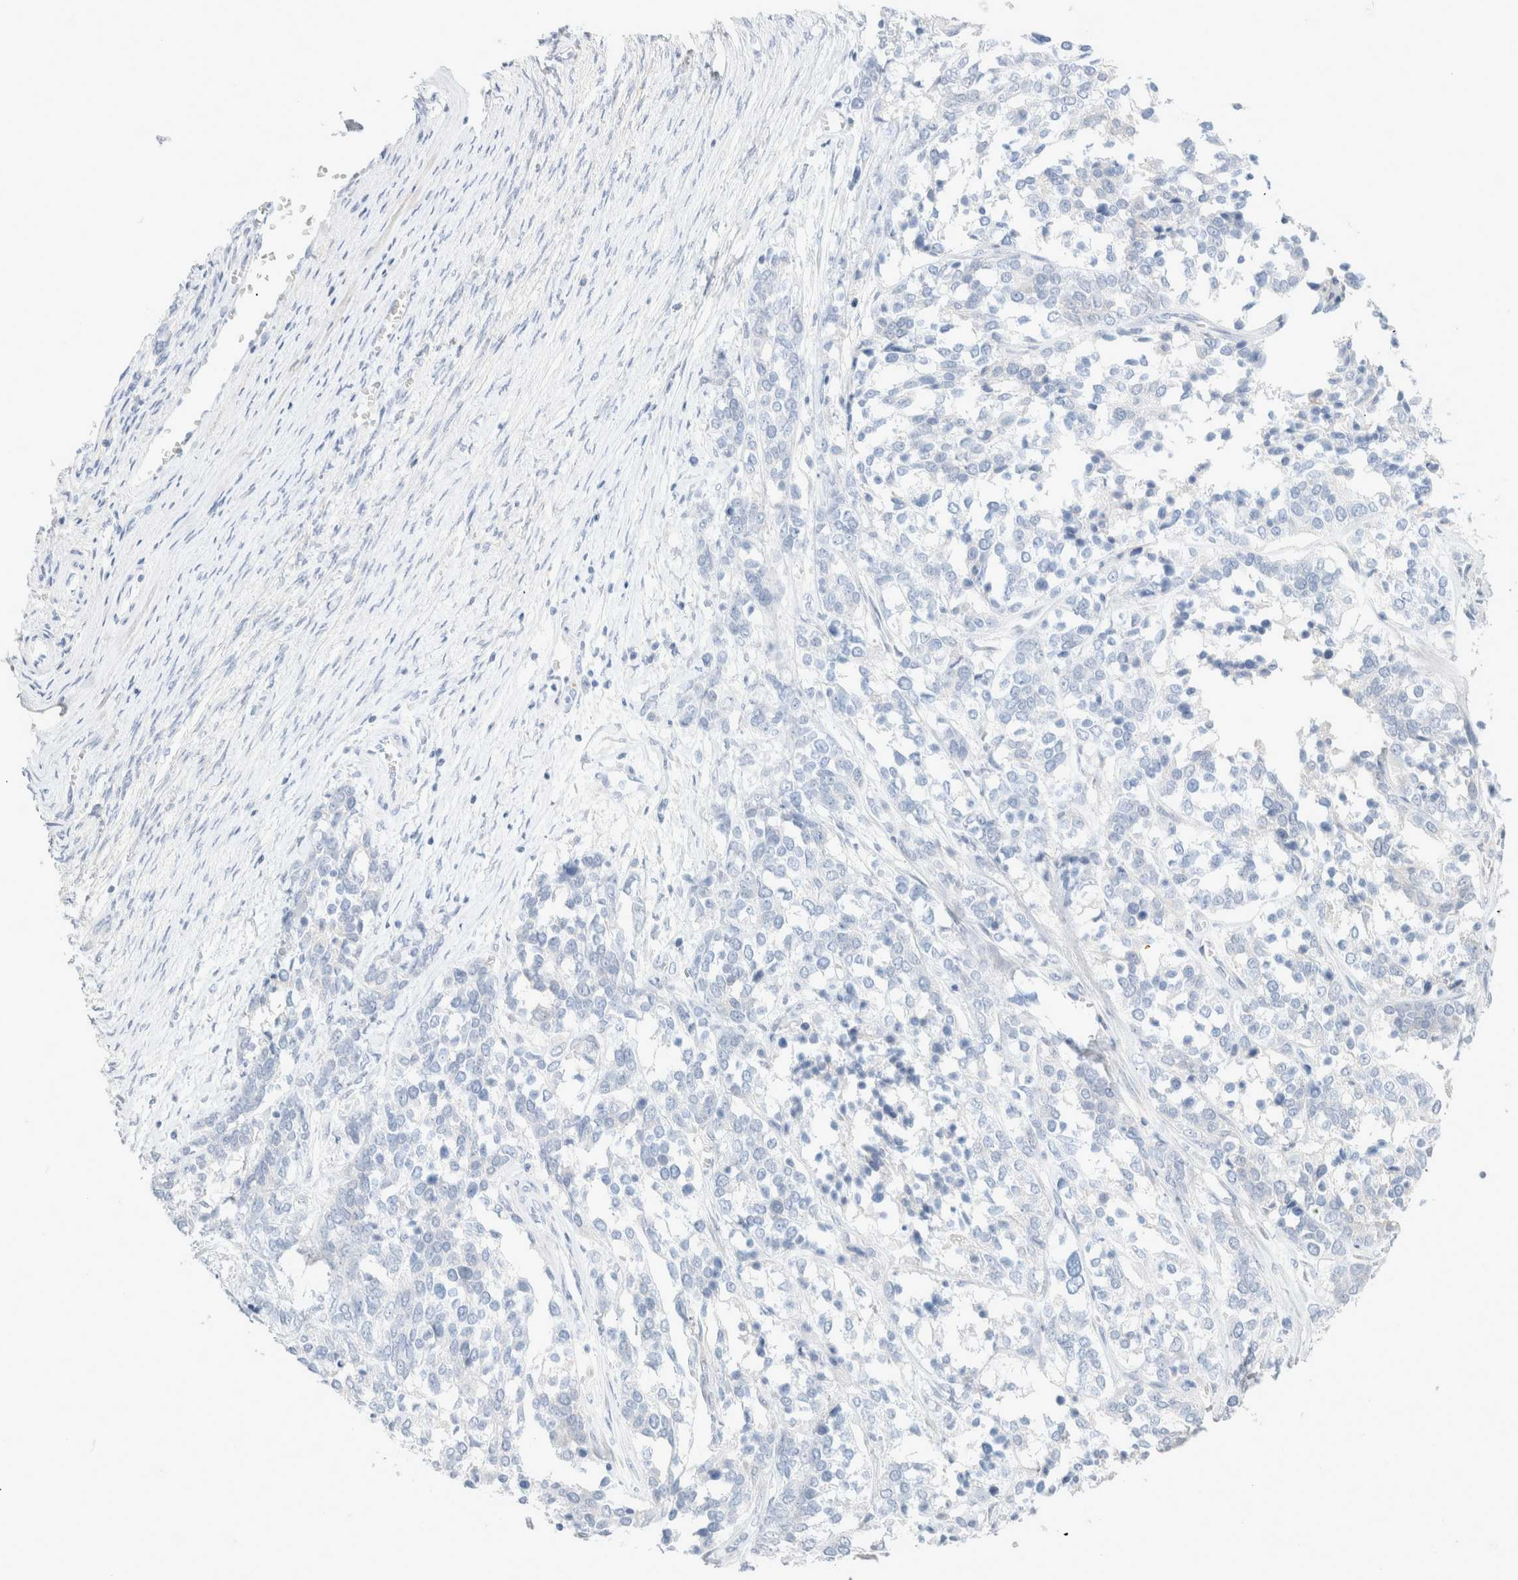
{"staining": {"intensity": "negative", "quantity": "none", "location": "none"}, "tissue": "ovarian cancer", "cell_type": "Tumor cells", "image_type": "cancer", "snomed": [{"axis": "morphology", "description": "Cystadenocarcinoma, serous, NOS"}, {"axis": "topography", "description": "Ovary"}], "caption": "The photomicrograph demonstrates no significant staining in tumor cells of ovarian serous cystadenocarcinoma.", "gene": "CPQ", "patient": {"sex": "female", "age": 44}}